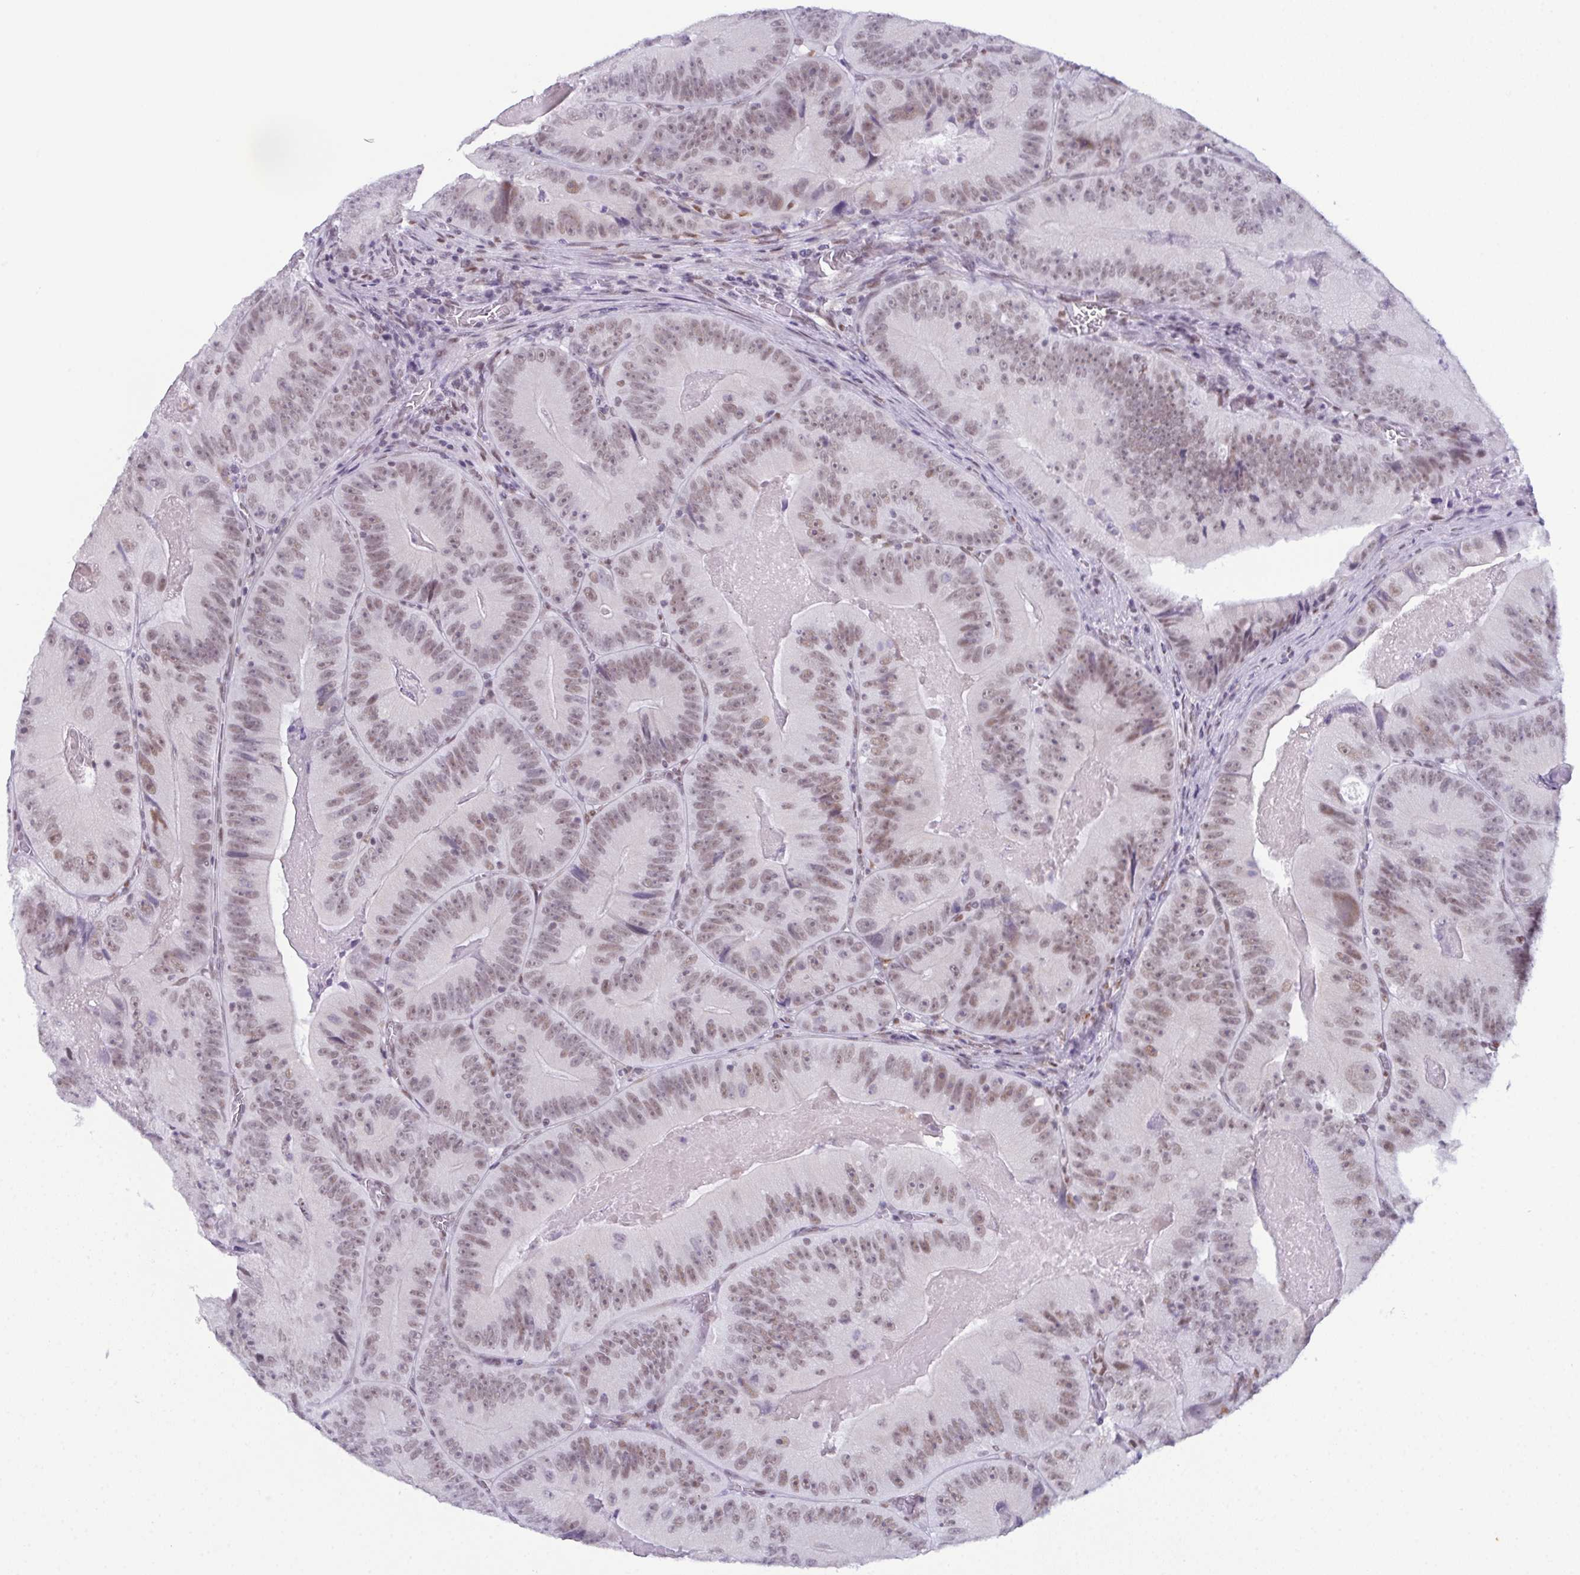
{"staining": {"intensity": "moderate", "quantity": "25%-75%", "location": "nuclear"}, "tissue": "colorectal cancer", "cell_type": "Tumor cells", "image_type": "cancer", "snomed": [{"axis": "morphology", "description": "Adenocarcinoma, NOS"}, {"axis": "topography", "description": "Colon"}], "caption": "Moderate nuclear staining is appreciated in about 25%-75% of tumor cells in colorectal adenocarcinoma. The staining was performed using DAB (3,3'-diaminobenzidine), with brown indicating positive protein expression. Nuclei are stained blue with hematoxylin.", "gene": "RBM7", "patient": {"sex": "female", "age": 86}}